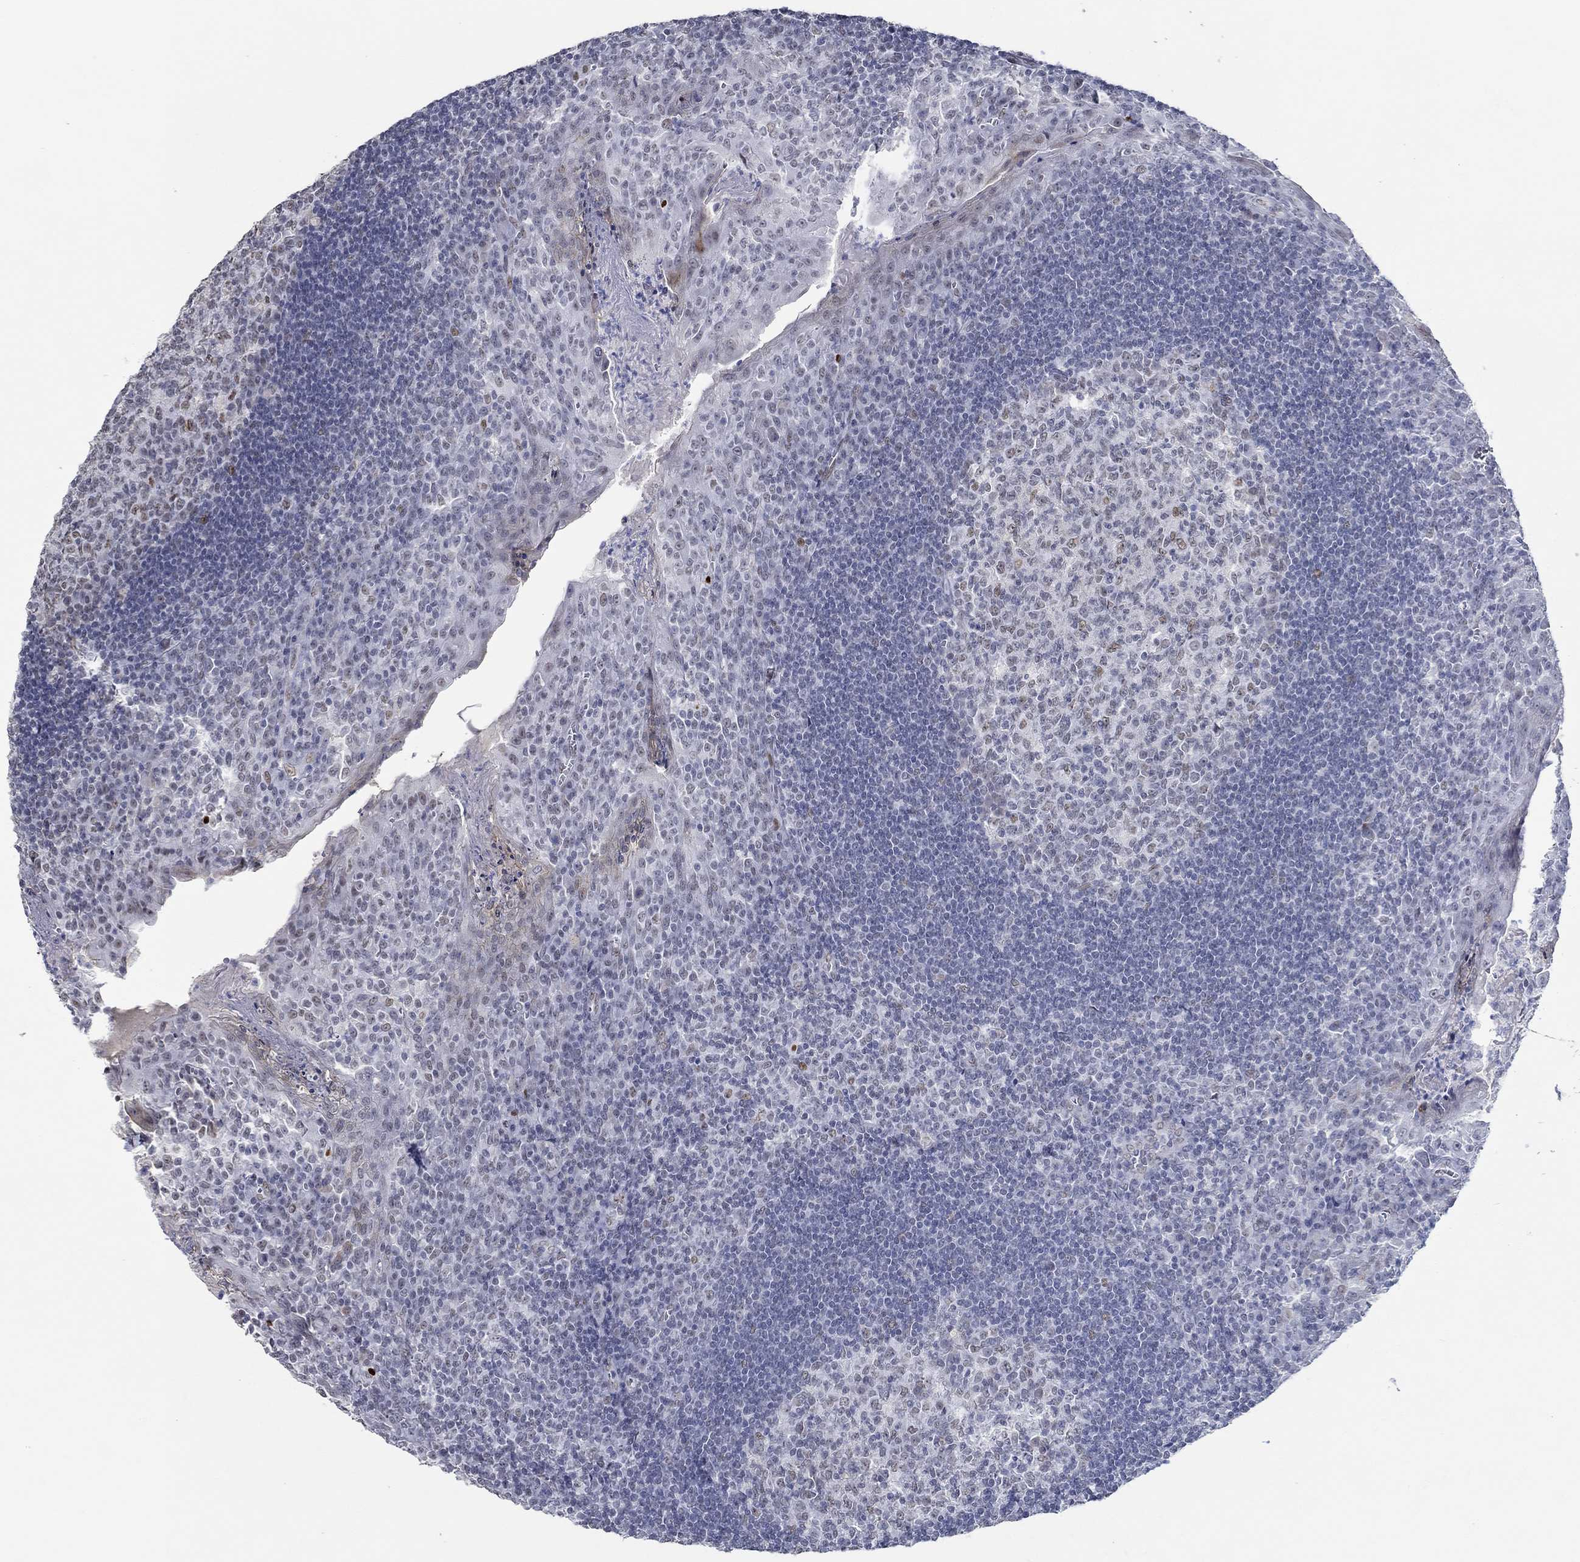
{"staining": {"intensity": "moderate", "quantity": "<25%", "location": "nuclear"}, "tissue": "tonsil", "cell_type": "Germinal center cells", "image_type": "normal", "snomed": [{"axis": "morphology", "description": "Normal tissue, NOS"}, {"axis": "topography", "description": "Tonsil"}], "caption": "Human tonsil stained with a protein marker demonstrates moderate staining in germinal center cells.", "gene": "GATA2", "patient": {"sex": "female", "age": 12}}